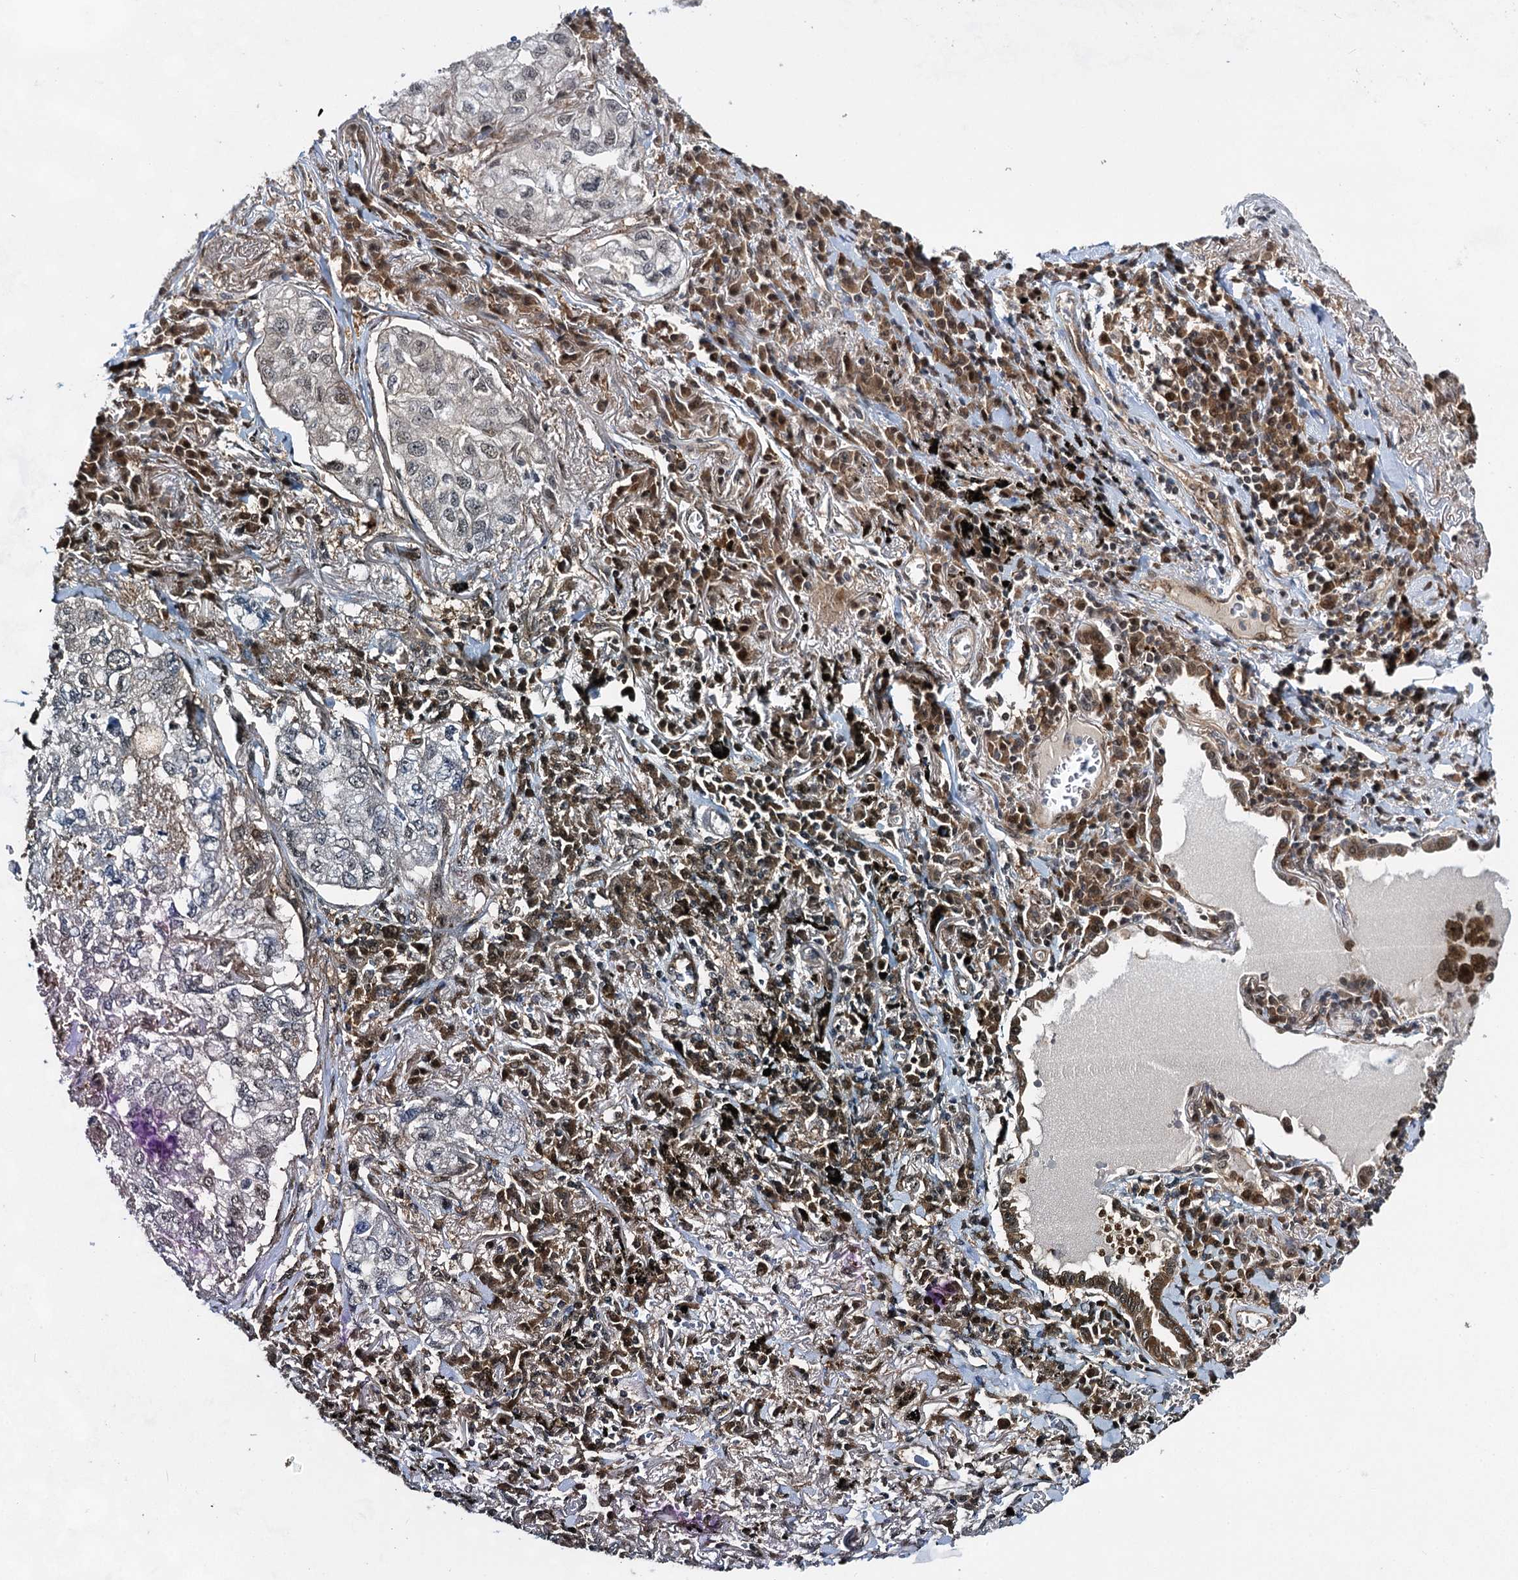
{"staining": {"intensity": "weak", "quantity": "<25%", "location": "nuclear"}, "tissue": "lung cancer", "cell_type": "Tumor cells", "image_type": "cancer", "snomed": [{"axis": "morphology", "description": "Adenocarcinoma, NOS"}, {"axis": "topography", "description": "Lung"}], "caption": "Lung cancer stained for a protein using immunohistochemistry displays no positivity tumor cells.", "gene": "GPBP1", "patient": {"sex": "male", "age": 65}}